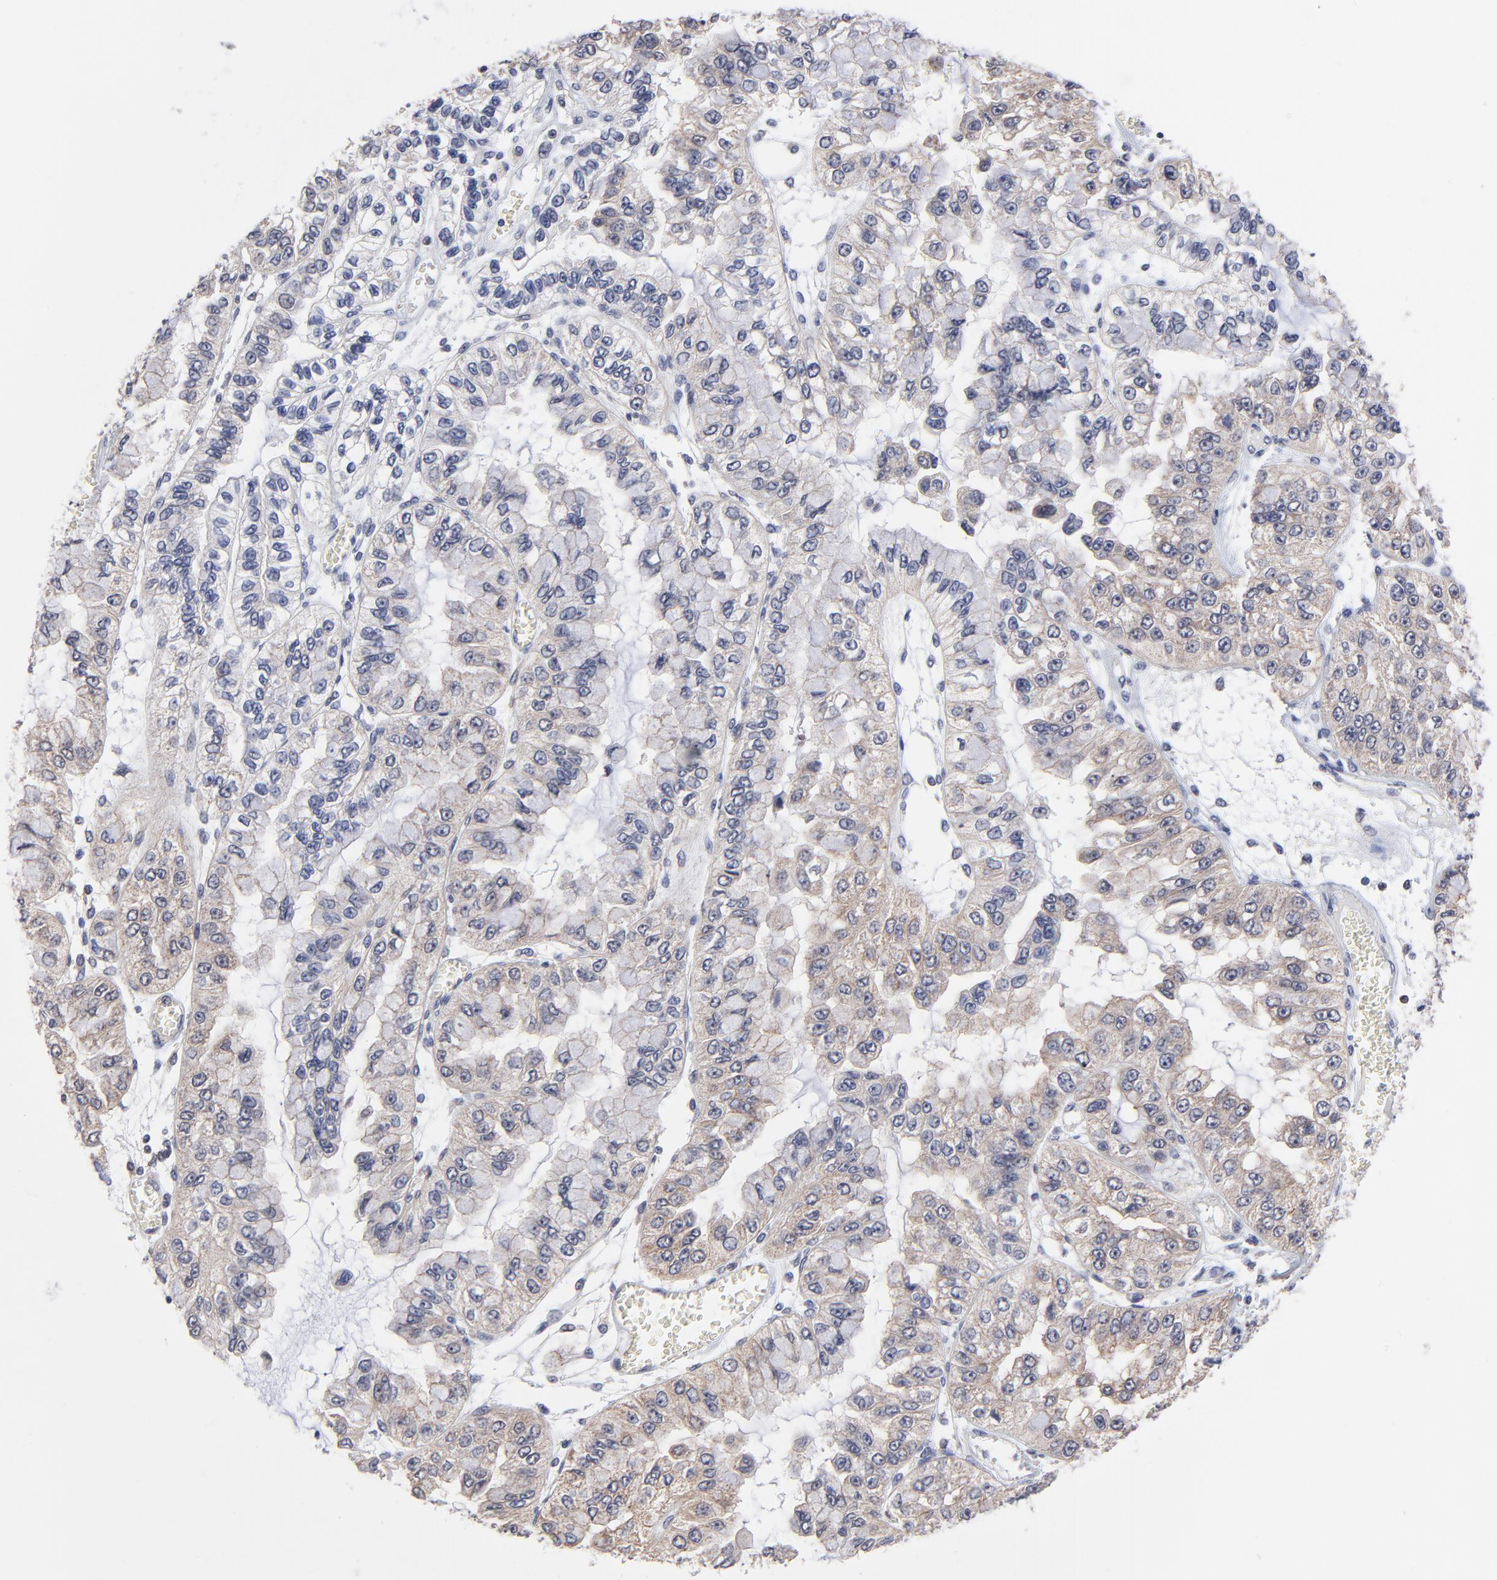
{"staining": {"intensity": "weak", "quantity": ">75%", "location": "cytoplasmic/membranous"}, "tissue": "liver cancer", "cell_type": "Tumor cells", "image_type": "cancer", "snomed": [{"axis": "morphology", "description": "Cholangiocarcinoma"}, {"axis": "topography", "description": "Liver"}], "caption": "Protein staining of liver cancer tissue demonstrates weak cytoplasmic/membranous staining in approximately >75% of tumor cells.", "gene": "FBXO8", "patient": {"sex": "female", "age": 79}}